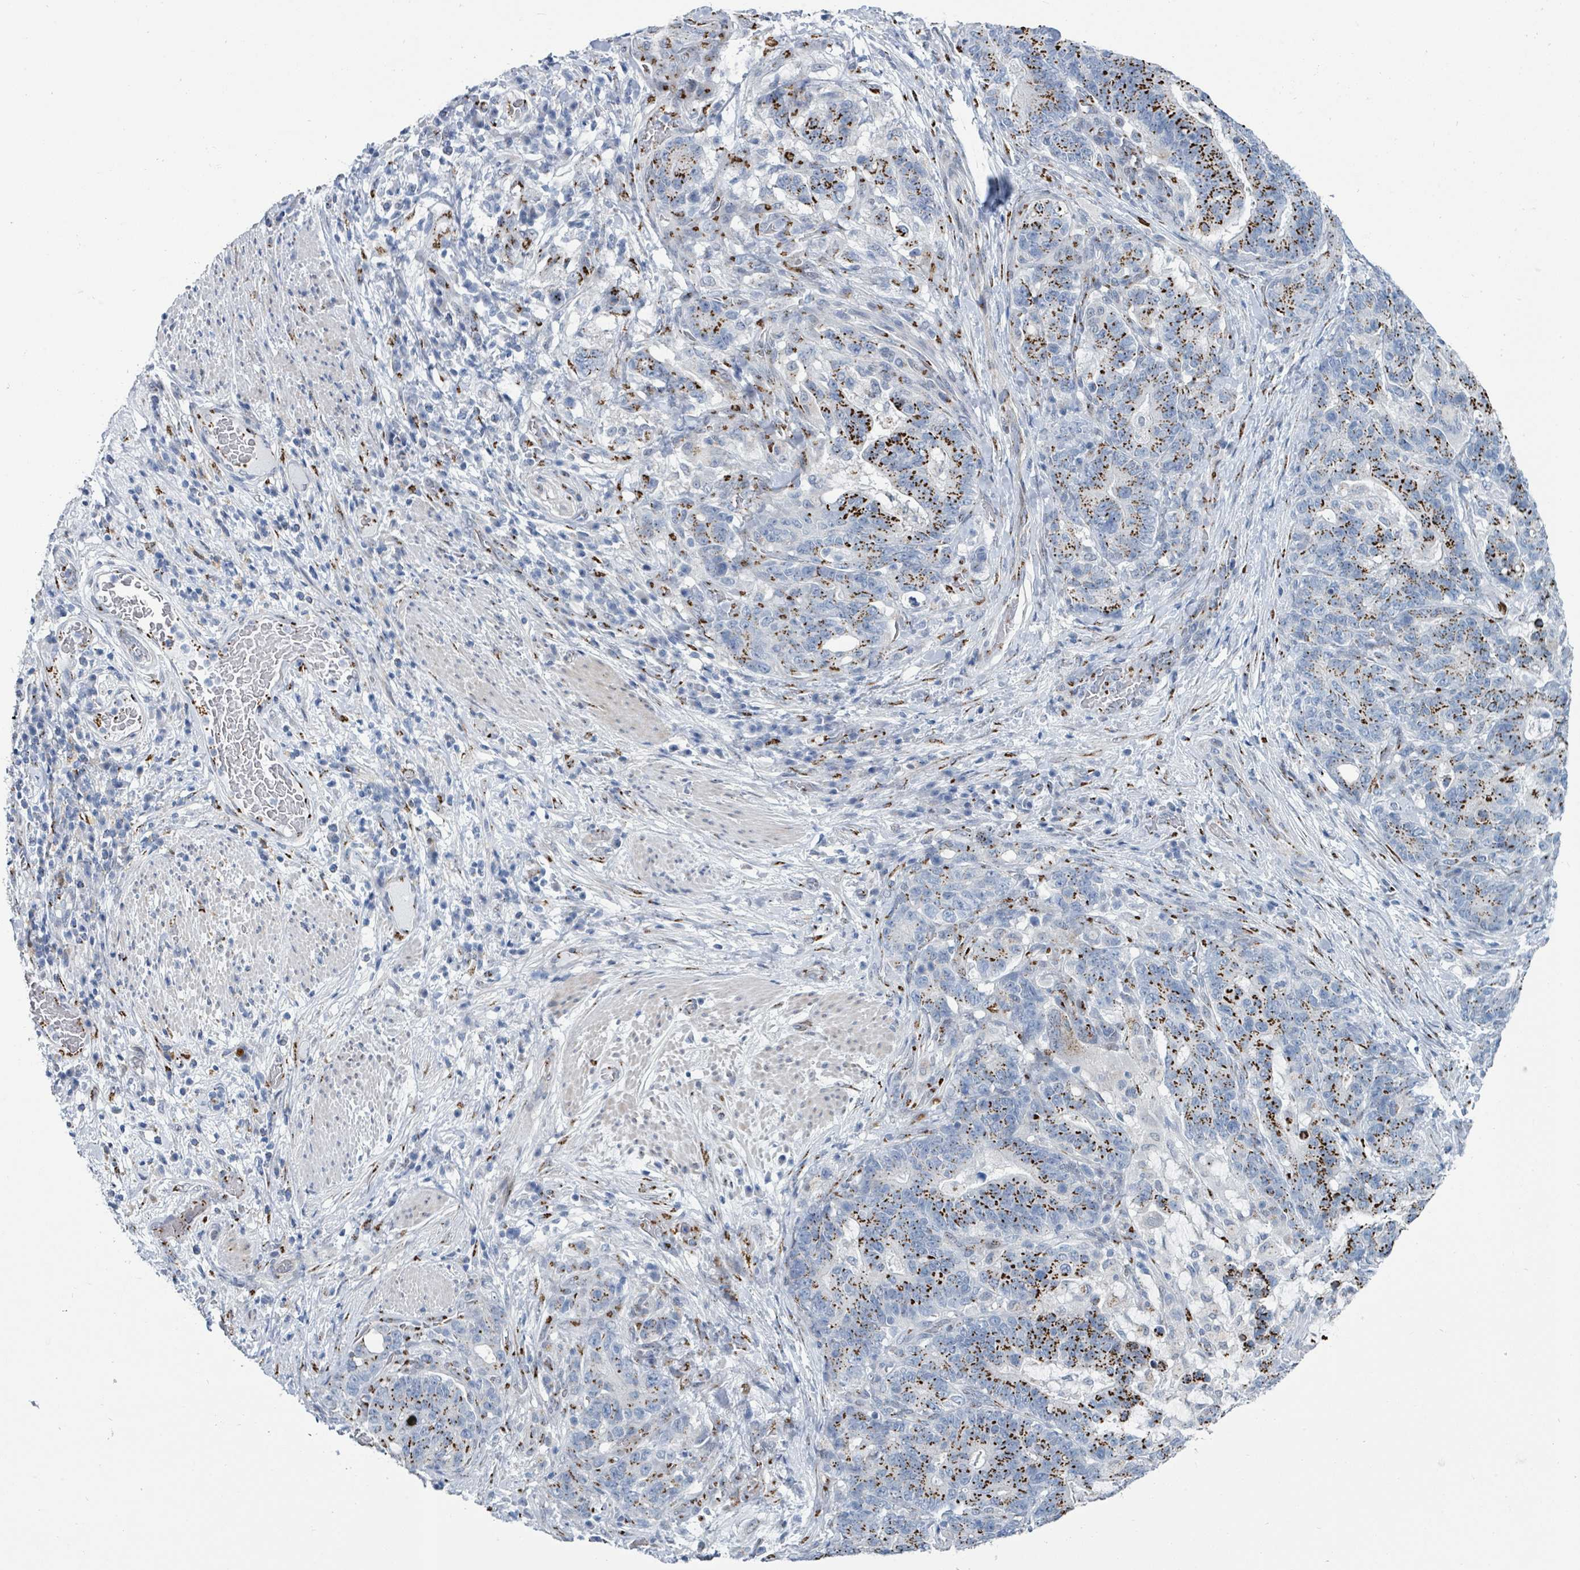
{"staining": {"intensity": "strong", "quantity": "25%-75%", "location": "cytoplasmic/membranous"}, "tissue": "stomach cancer", "cell_type": "Tumor cells", "image_type": "cancer", "snomed": [{"axis": "morphology", "description": "Normal tissue, NOS"}, {"axis": "morphology", "description": "Adenocarcinoma, NOS"}, {"axis": "topography", "description": "Stomach"}], "caption": "Human adenocarcinoma (stomach) stained with a brown dye reveals strong cytoplasmic/membranous positive positivity in approximately 25%-75% of tumor cells.", "gene": "DCAF5", "patient": {"sex": "female", "age": 64}}